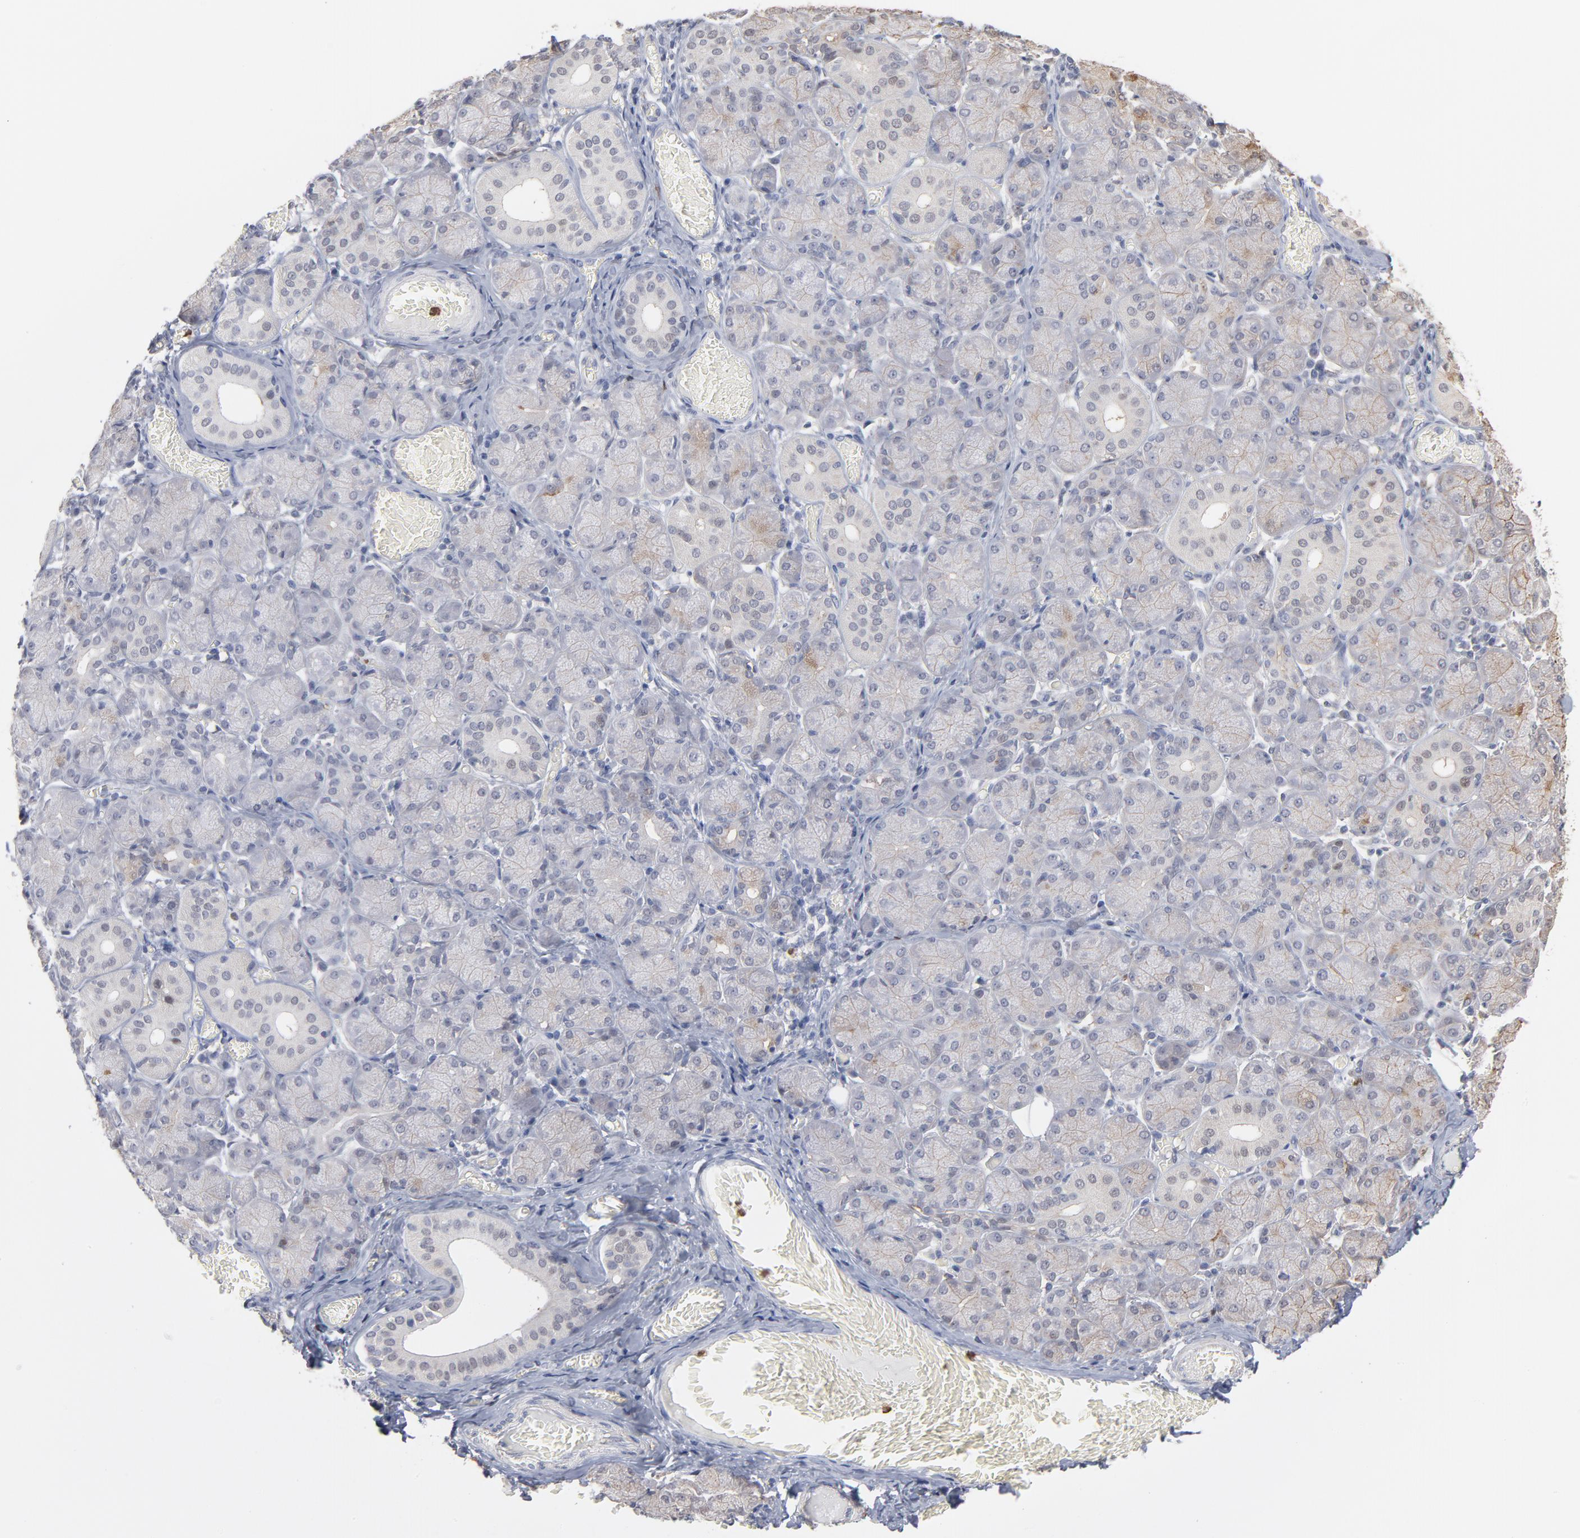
{"staining": {"intensity": "weak", "quantity": "25%-75%", "location": "cytoplasmic/membranous"}, "tissue": "salivary gland", "cell_type": "Glandular cells", "image_type": "normal", "snomed": [{"axis": "morphology", "description": "Normal tissue, NOS"}, {"axis": "topography", "description": "Salivary gland"}], "caption": "Glandular cells demonstrate low levels of weak cytoplasmic/membranous positivity in approximately 25%-75% of cells in benign human salivary gland.", "gene": "PNMA1", "patient": {"sex": "female", "age": 24}}